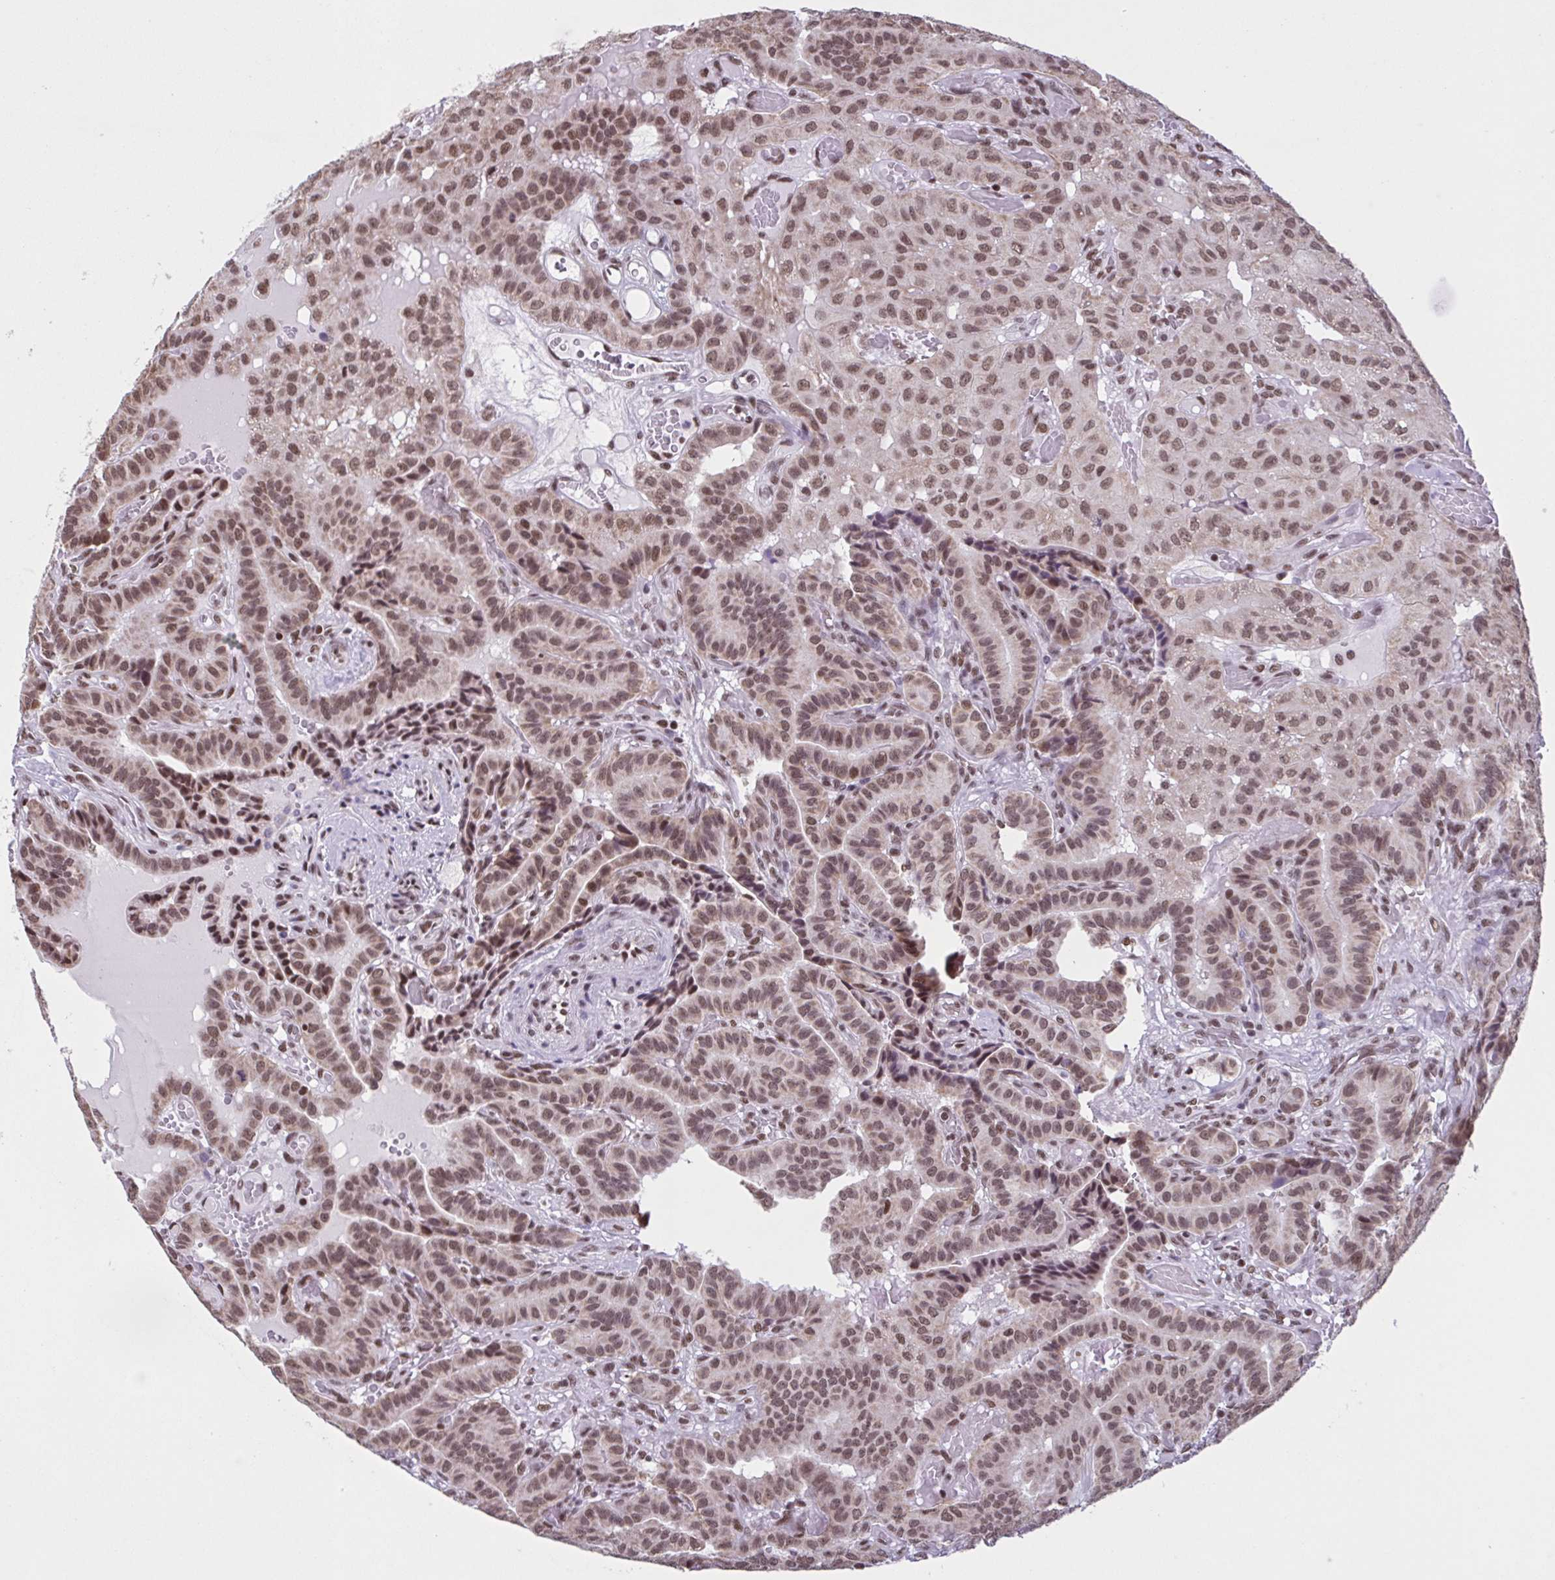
{"staining": {"intensity": "moderate", "quantity": ">75%", "location": "nuclear"}, "tissue": "thyroid cancer", "cell_type": "Tumor cells", "image_type": "cancer", "snomed": [{"axis": "morphology", "description": "Papillary adenocarcinoma, NOS"}, {"axis": "morphology", "description": "Papillary adenoma metastatic"}, {"axis": "topography", "description": "Thyroid gland"}], "caption": "Protein expression analysis of human thyroid cancer reveals moderate nuclear expression in about >75% of tumor cells.", "gene": "TIMM21", "patient": {"sex": "male", "age": 87}}